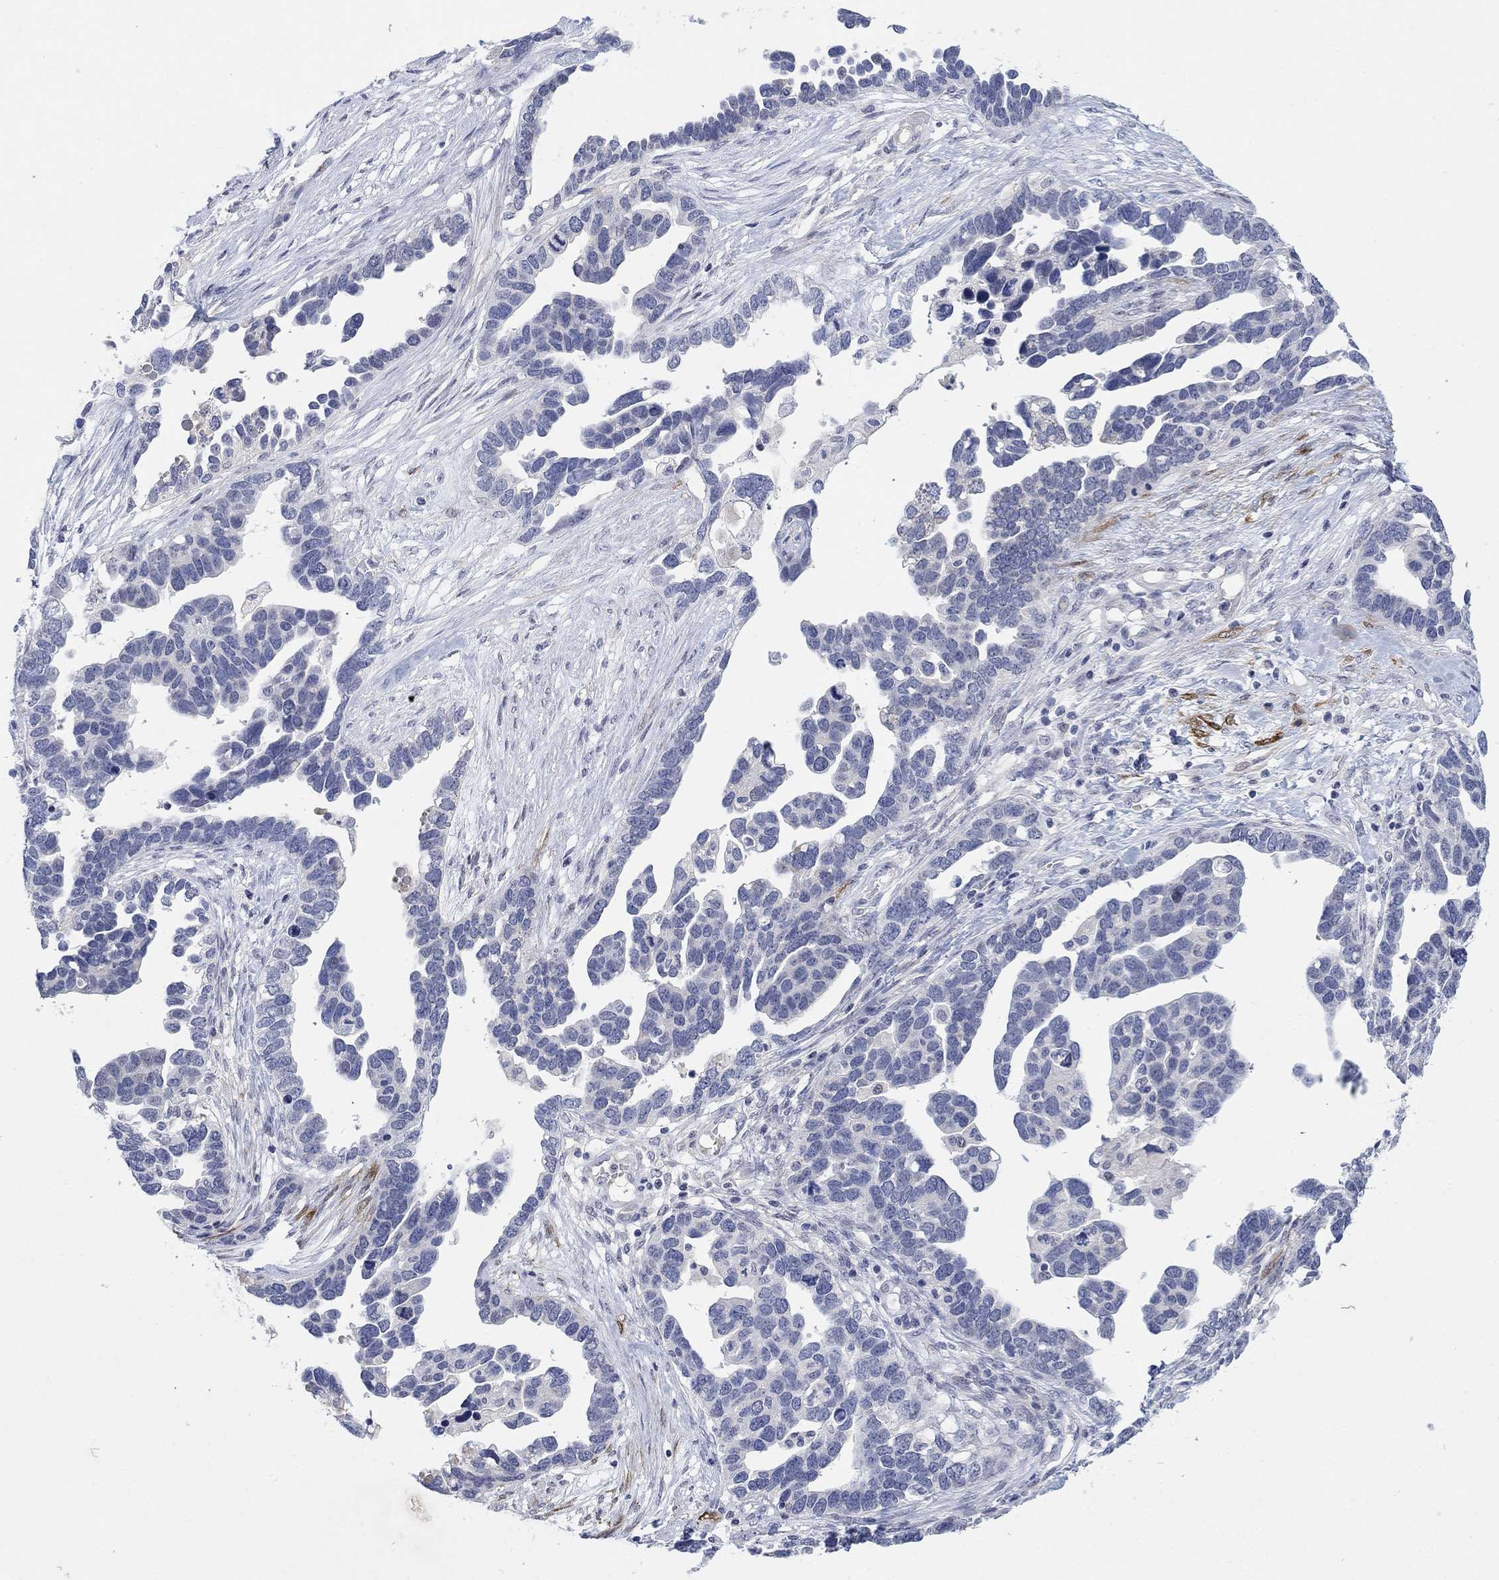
{"staining": {"intensity": "negative", "quantity": "none", "location": "none"}, "tissue": "ovarian cancer", "cell_type": "Tumor cells", "image_type": "cancer", "snomed": [{"axis": "morphology", "description": "Cystadenocarcinoma, serous, NOS"}, {"axis": "topography", "description": "Ovary"}], "caption": "Immunohistochemistry image of neoplastic tissue: serous cystadenocarcinoma (ovarian) stained with DAB (3,3'-diaminobenzidine) exhibits no significant protein staining in tumor cells.", "gene": "VAT1L", "patient": {"sex": "female", "age": 54}}